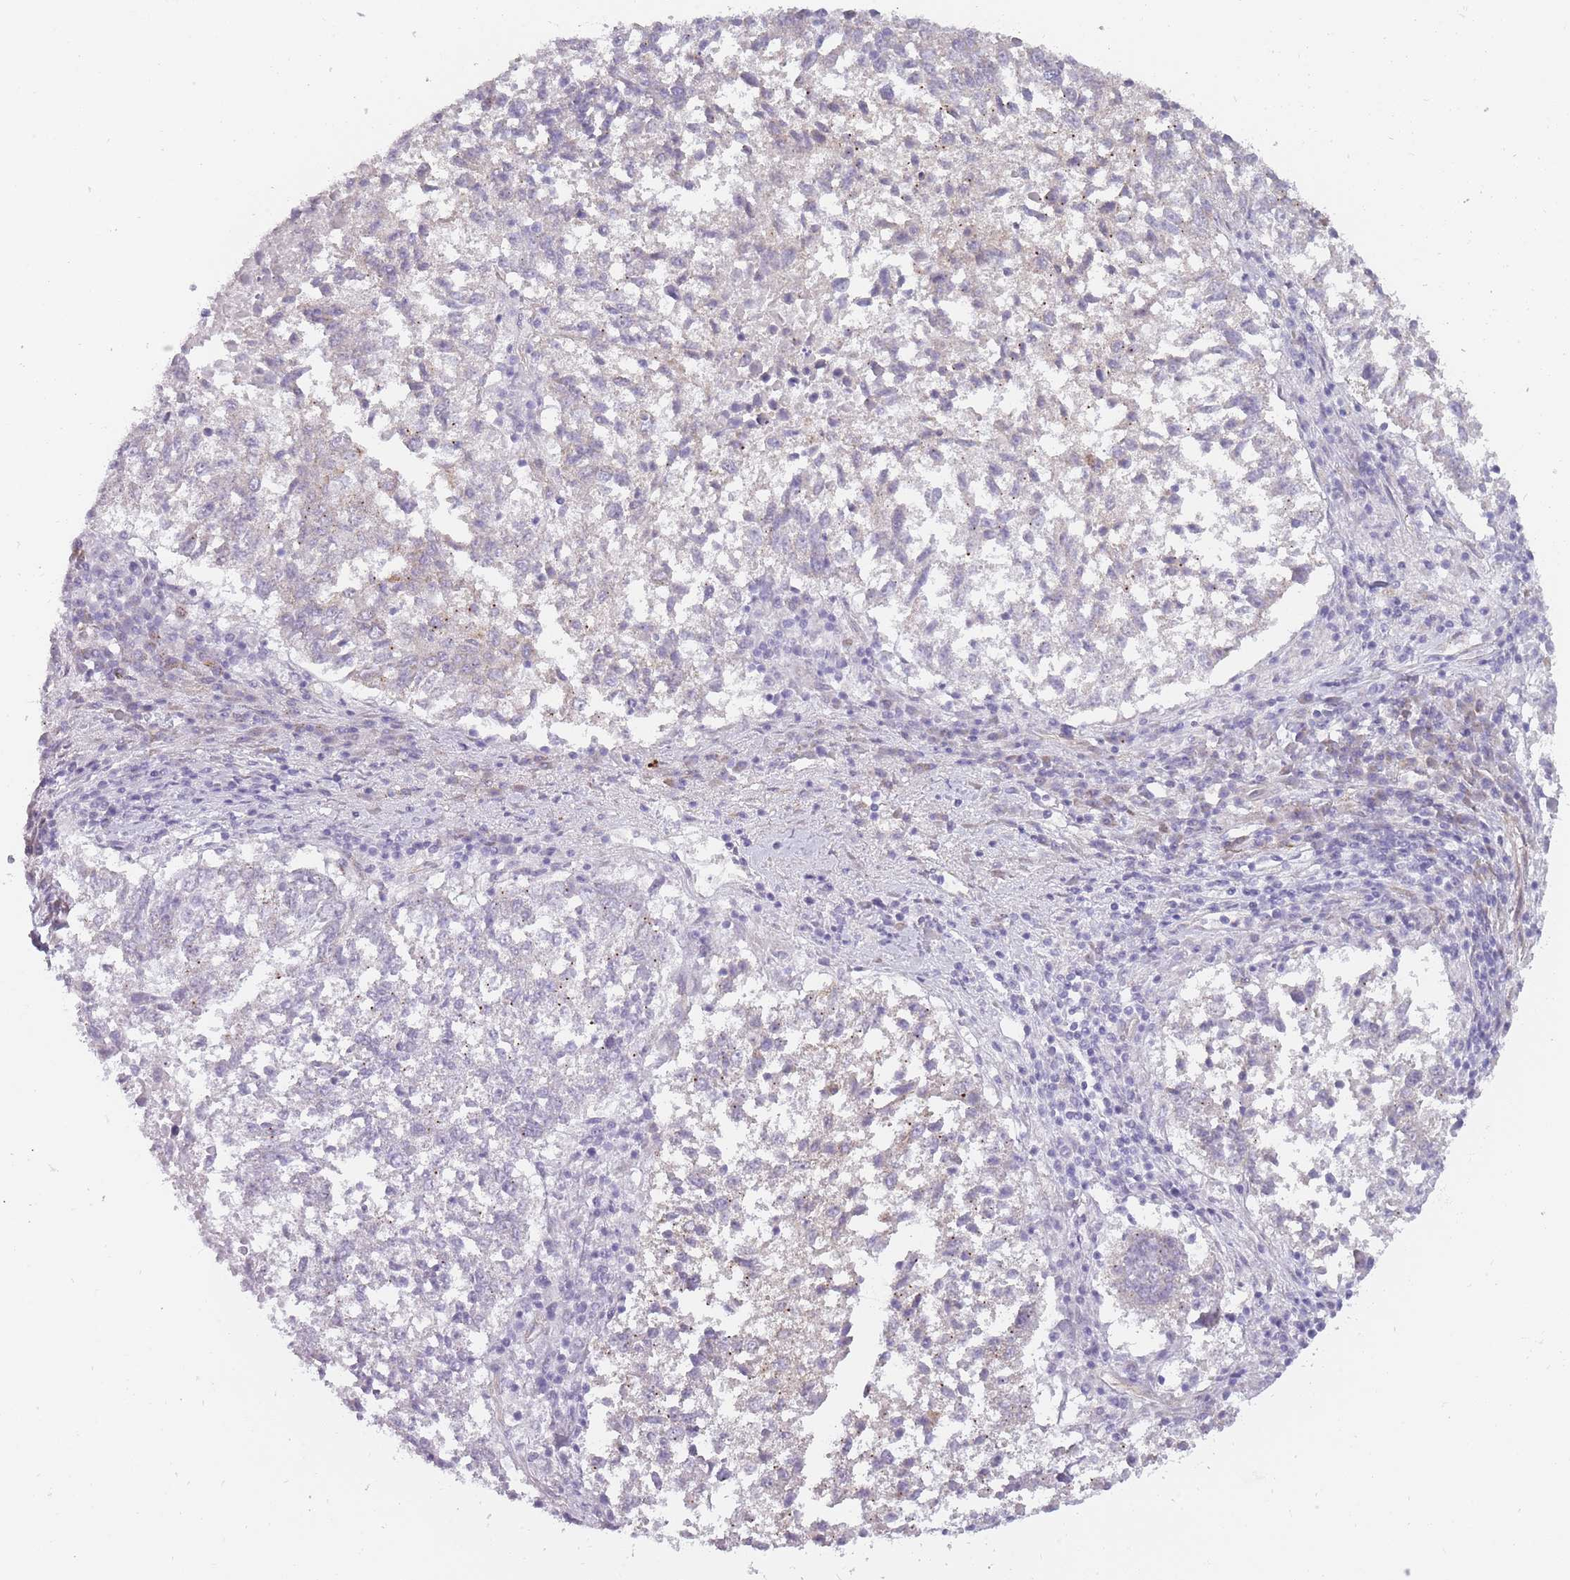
{"staining": {"intensity": "negative", "quantity": "none", "location": "none"}, "tissue": "lung cancer", "cell_type": "Tumor cells", "image_type": "cancer", "snomed": [{"axis": "morphology", "description": "Squamous cell carcinoma, NOS"}, {"axis": "topography", "description": "Lung"}], "caption": "This micrograph is of squamous cell carcinoma (lung) stained with immunohistochemistry (IHC) to label a protein in brown with the nuclei are counter-stained blue. There is no expression in tumor cells.", "gene": "PGRMC2", "patient": {"sex": "male", "age": 73}}